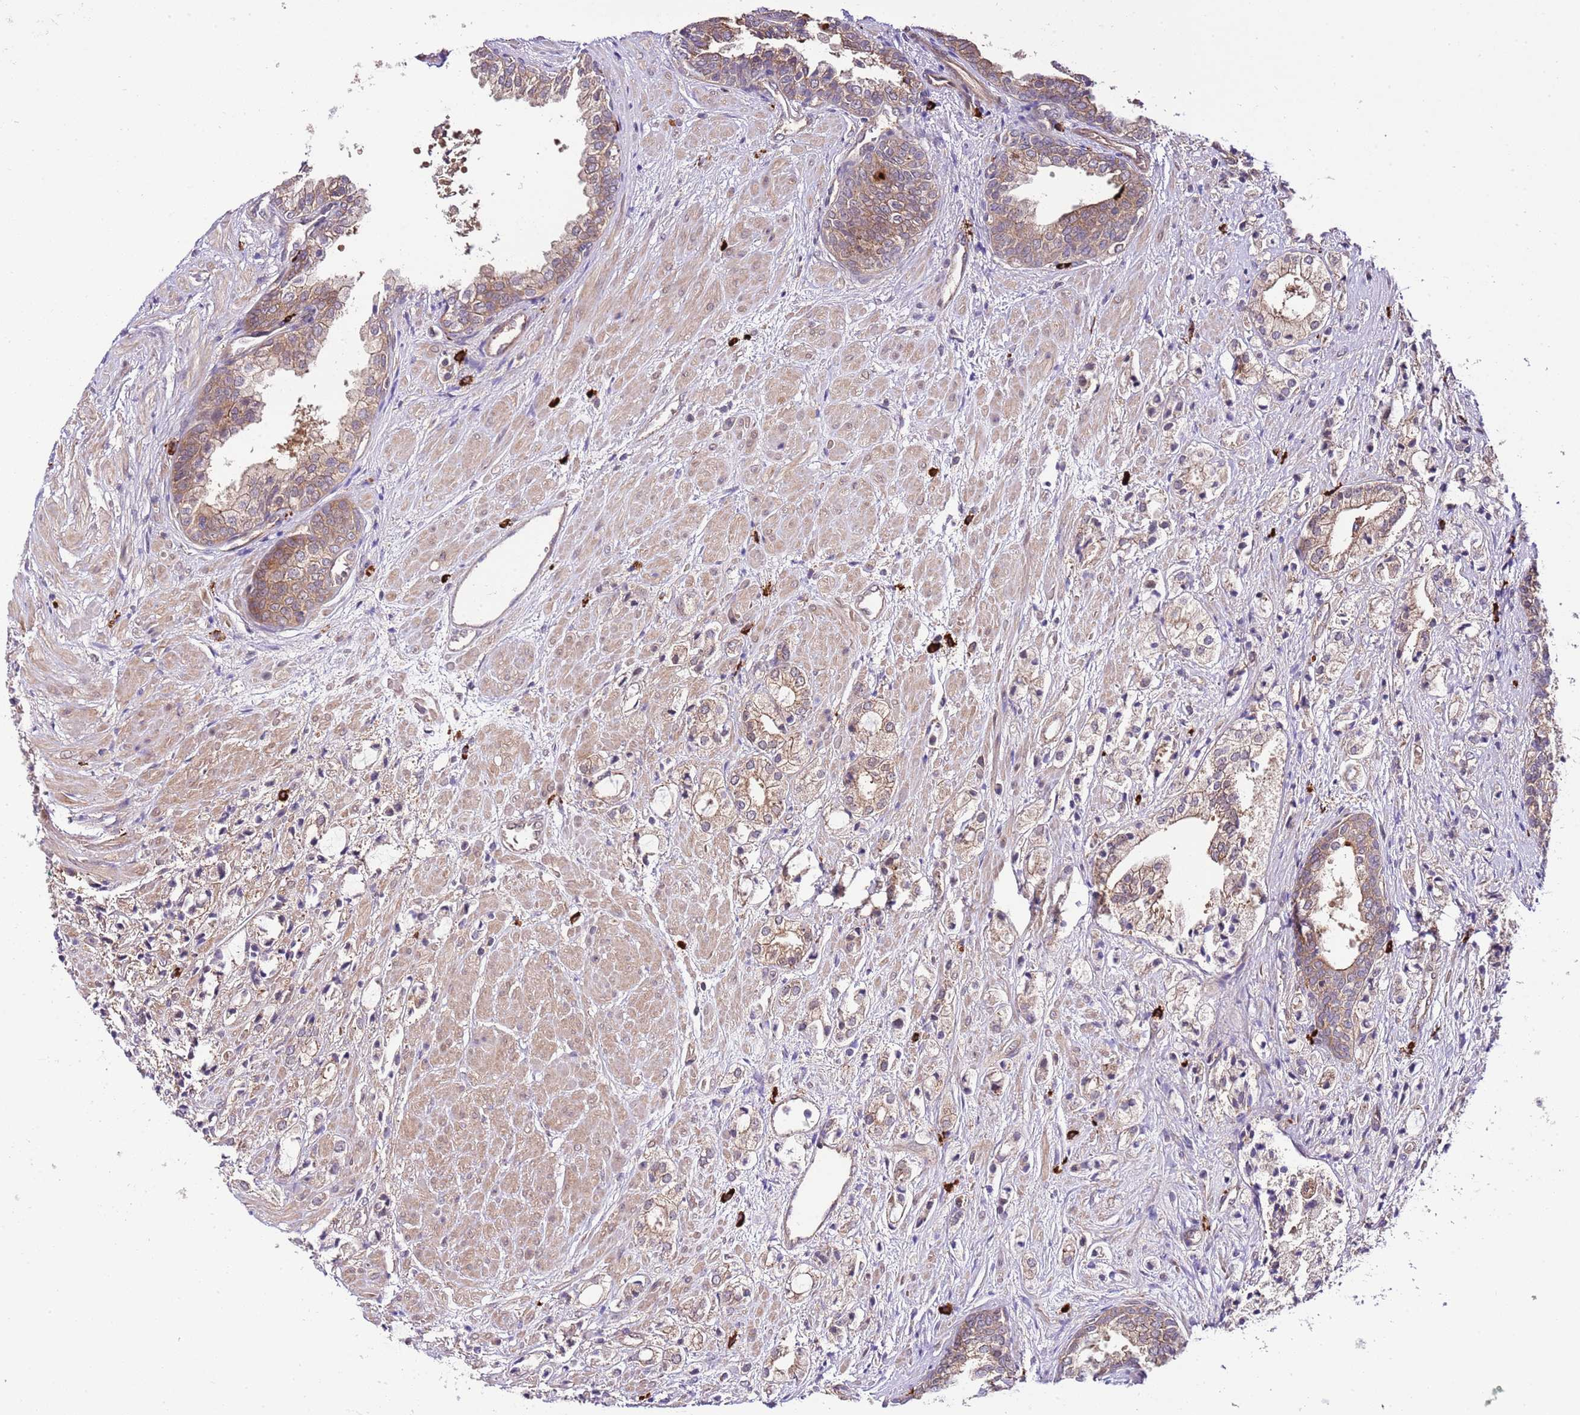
{"staining": {"intensity": "weak", "quantity": "25%-75%", "location": "cytoplasmic/membranous"}, "tissue": "prostate cancer", "cell_type": "Tumor cells", "image_type": "cancer", "snomed": [{"axis": "morphology", "description": "Adenocarcinoma, High grade"}, {"axis": "topography", "description": "Prostate"}], "caption": "Approximately 25%-75% of tumor cells in prostate cancer (high-grade adenocarcinoma) reveal weak cytoplasmic/membranous protein positivity as visualized by brown immunohistochemical staining.", "gene": "DONSON", "patient": {"sex": "male", "age": 50}}